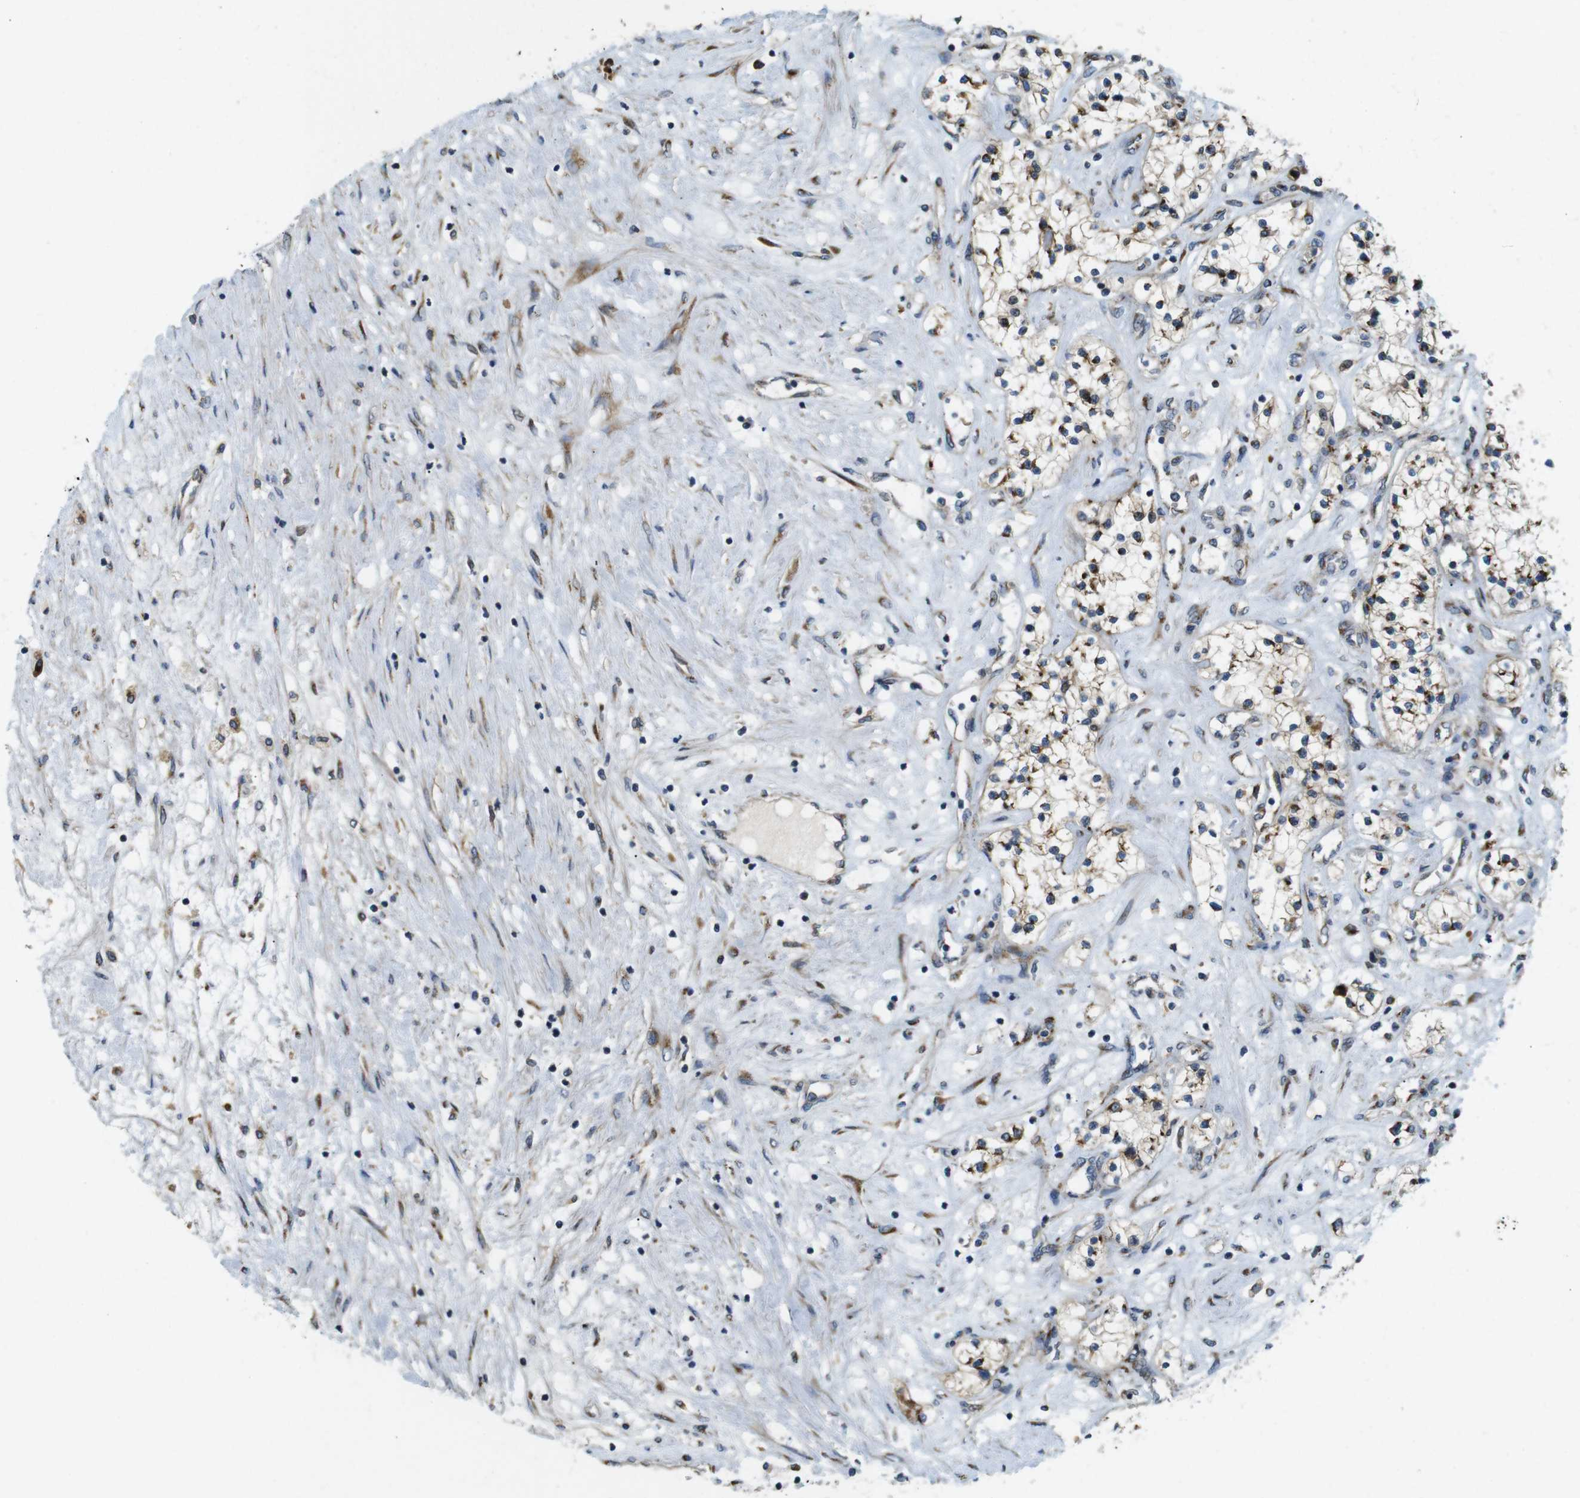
{"staining": {"intensity": "weak", "quantity": ">75%", "location": "cytoplasmic/membranous"}, "tissue": "renal cancer", "cell_type": "Tumor cells", "image_type": "cancer", "snomed": [{"axis": "morphology", "description": "Adenocarcinoma, NOS"}, {"axis": "topography", "description": "Kidney"}], "caption": "Renal adenocarcinoma stained with DAB (3,3'-diaminobenzidine) IHC demonstrates low levels of weak cytoplasmic/membranous positivity in about >75% of tumor cells.", "gene": "TMEM143", "patient": {"sex": "male", "age": 68}}